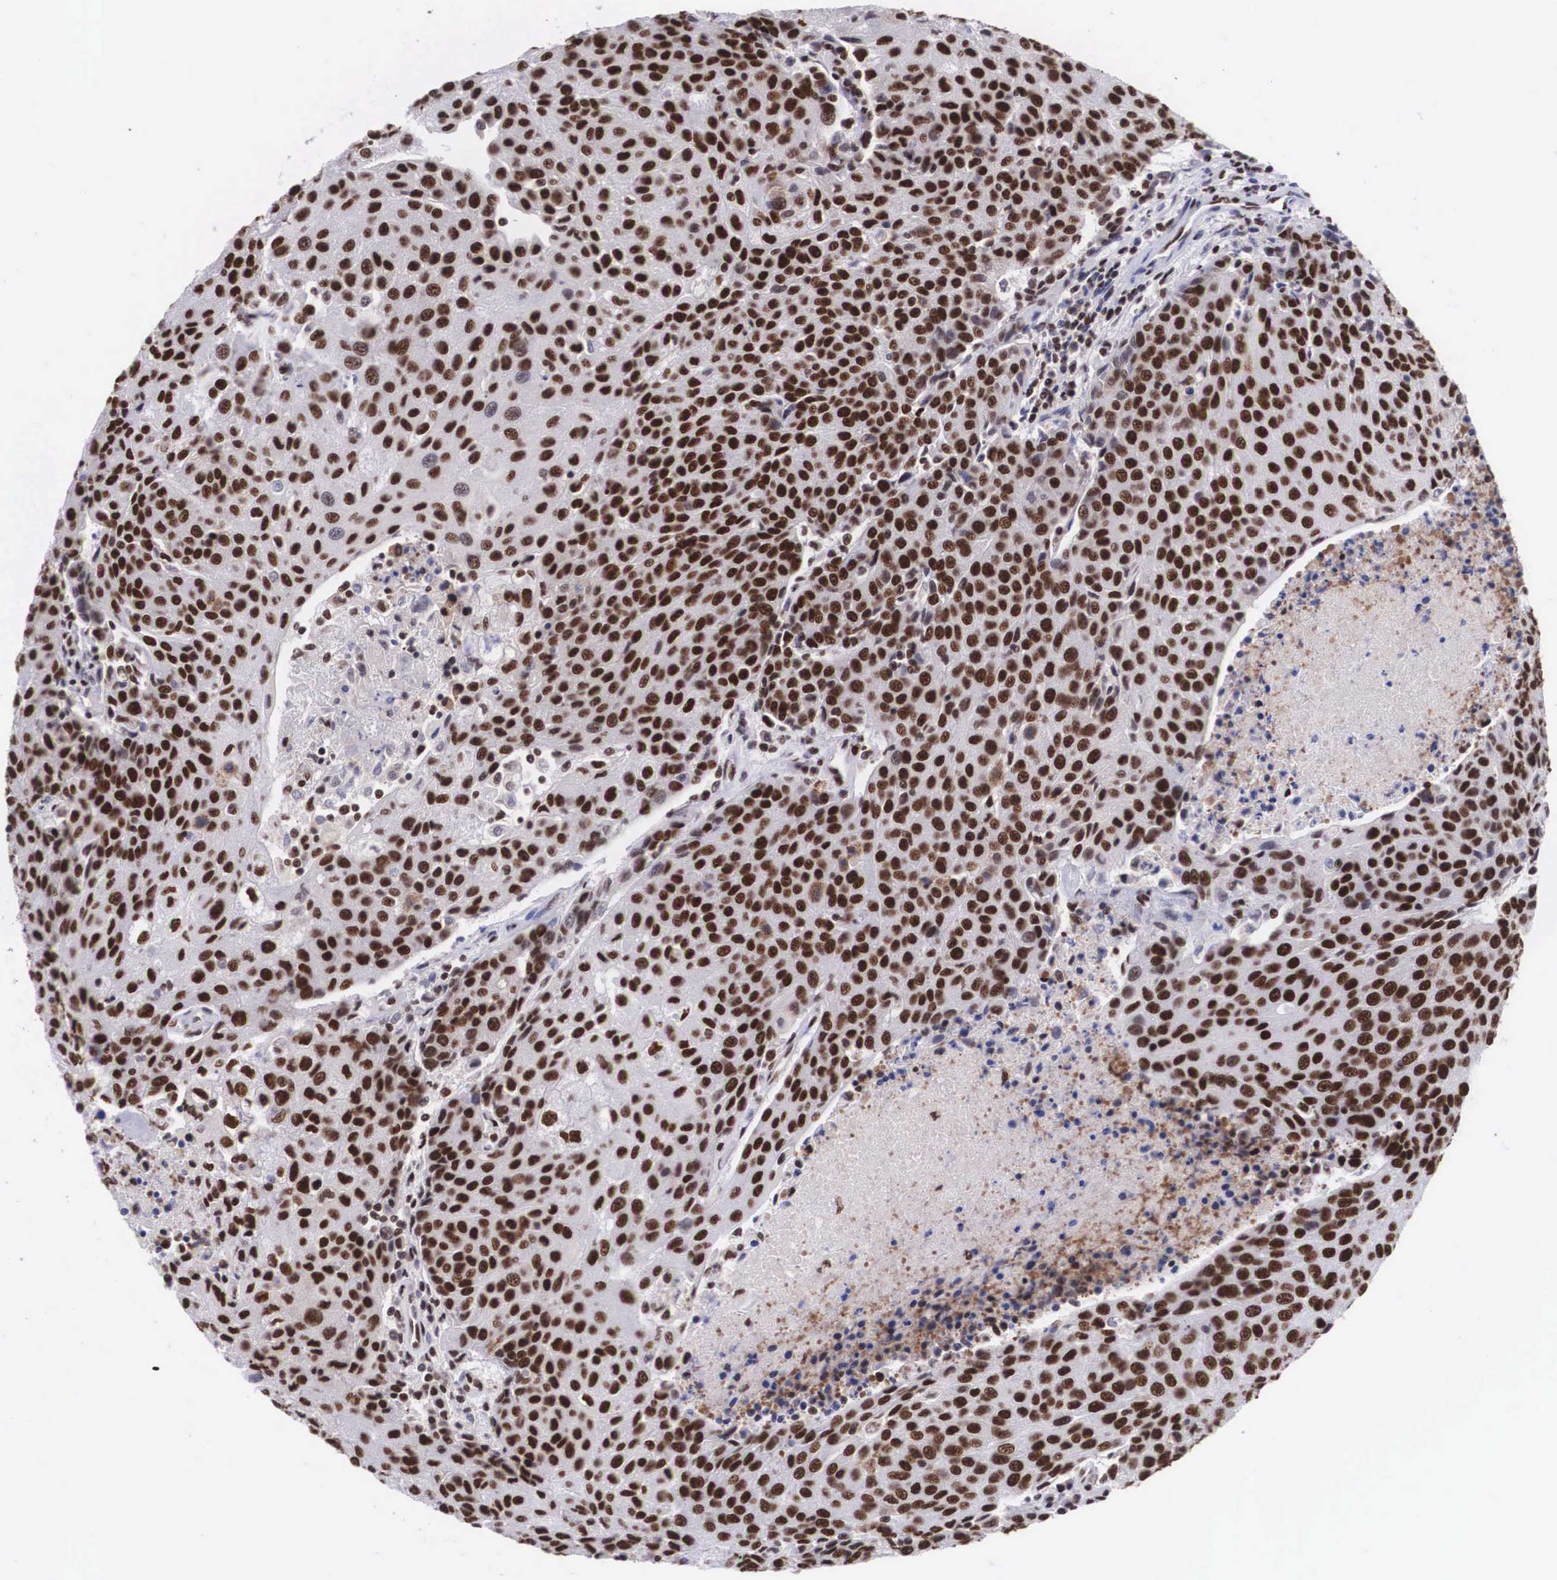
{"staining": {"intensity": "moderate", "quantity": ">75%", "location": "nuclear"}, "tissue": "urothelial cancer", "cell_type": "Tumor cells", "image_type": "cancer", "snomed": [{"axis": "morphology", "description": "Urothelial carcinoma, High grade"}, {"axis": "topography", "description": "Urinary bladder"}], "caption": "This histopathology image demonstrates immunohistochemistry (IHC) staining of urothelial cancer, with medium moderate nuclear expression in about >75% of tumor cells.", "gene": "SF3A1", "patient": {"sex": "female", "age": 85}}